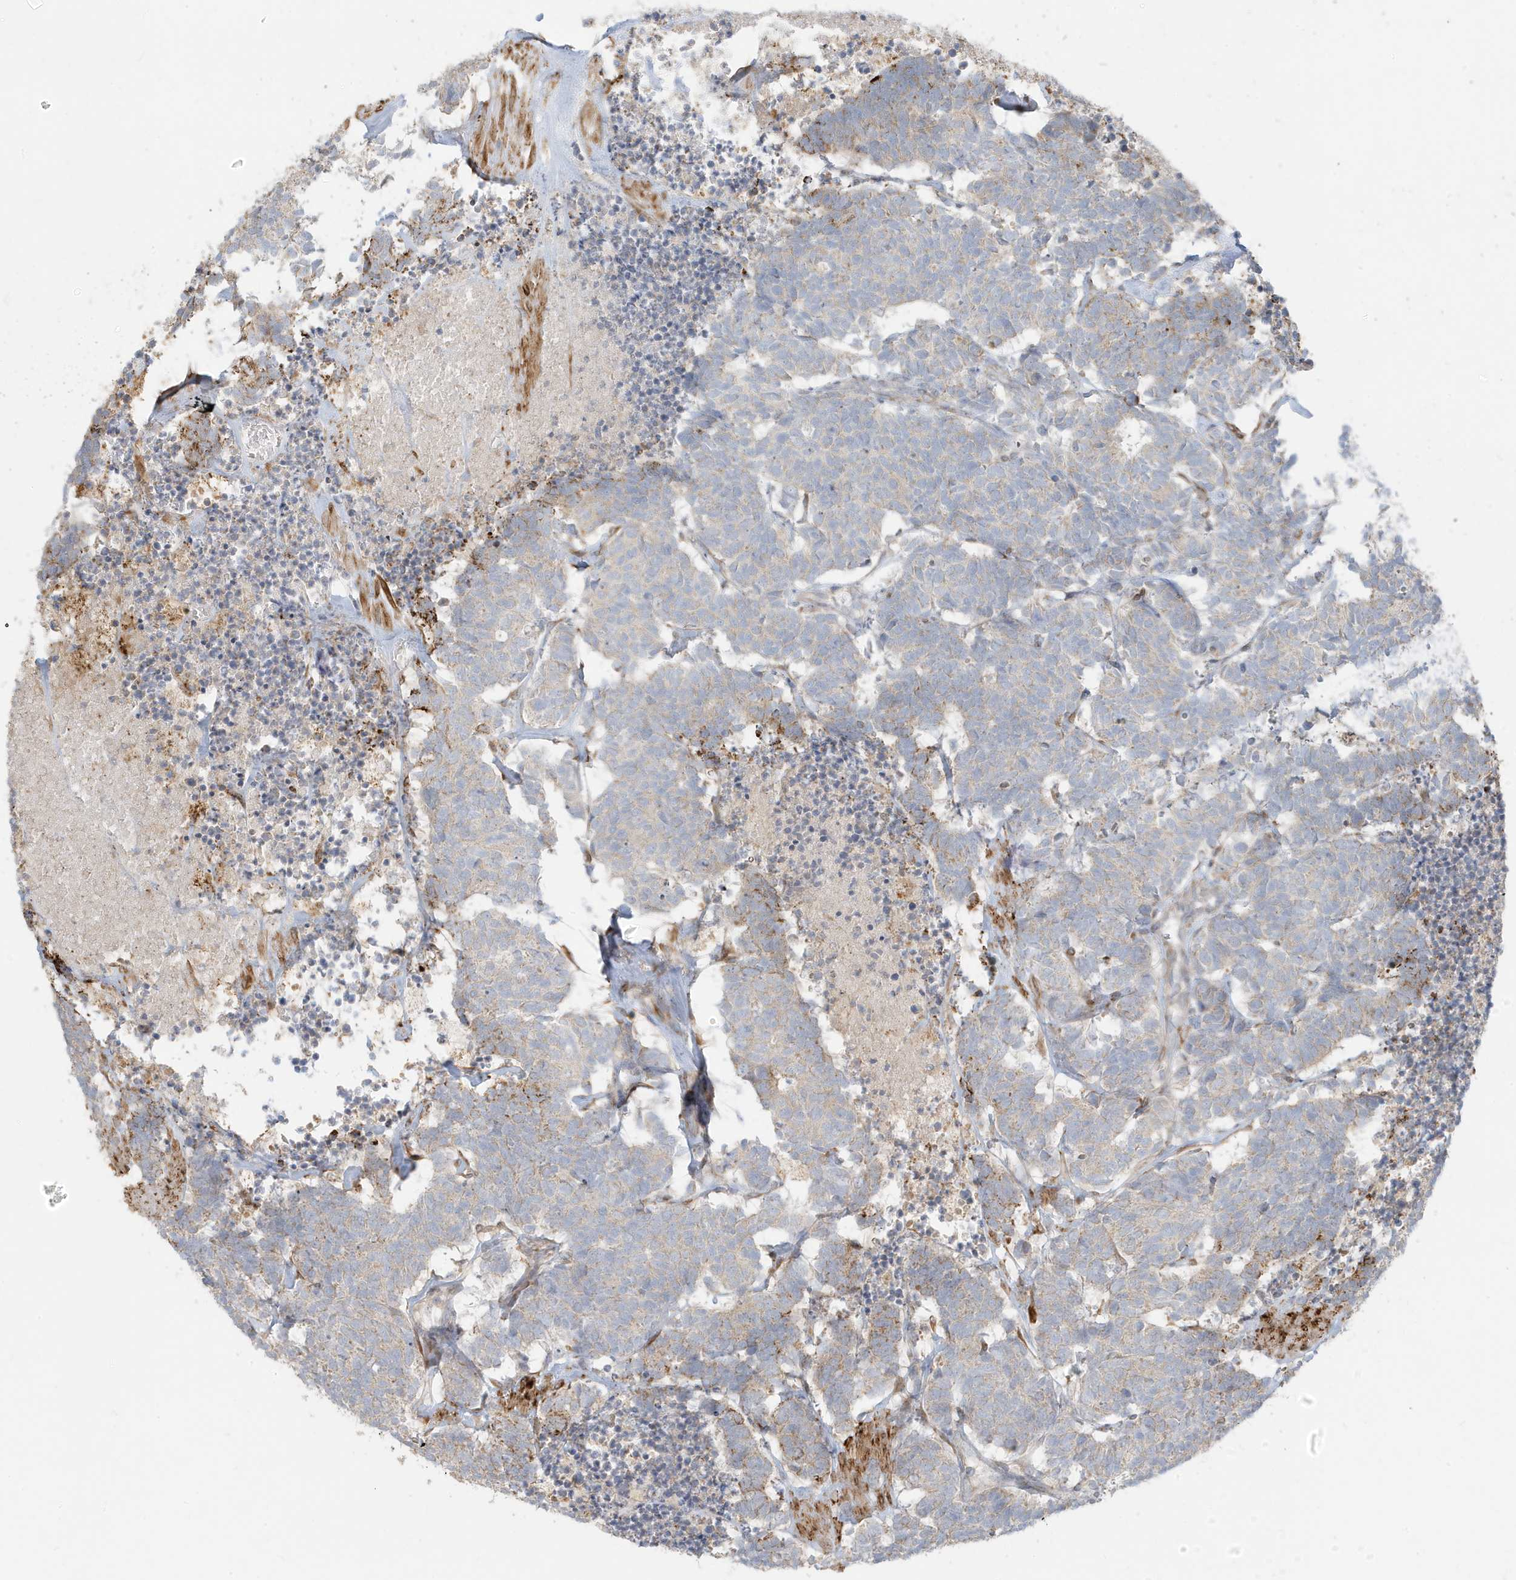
{"staining": {"intensity": "weak", "quantity": "<25%", "location": "cytoplasmic/membranous"}, "tissue": "carcinoid", "cell_type": "Tumor cells", "image_type": "cancer", "snomed": [{"axis": "morphology", "description": "Carcinoma, NOS"}, {"axis": "morphology", "description": "Carcinoid, malignant, NOS"}, {"axis": "topography", "description": "Urinary bladder"}], "caption": "The photomicrograph shows no staining of tumor cells in carcinoma. (Immunohistochemistry (ihc), brightfield microscopy, high magnification).", "gene": "MCOLN1", "patient": {"sex": "male", "age": 57}}